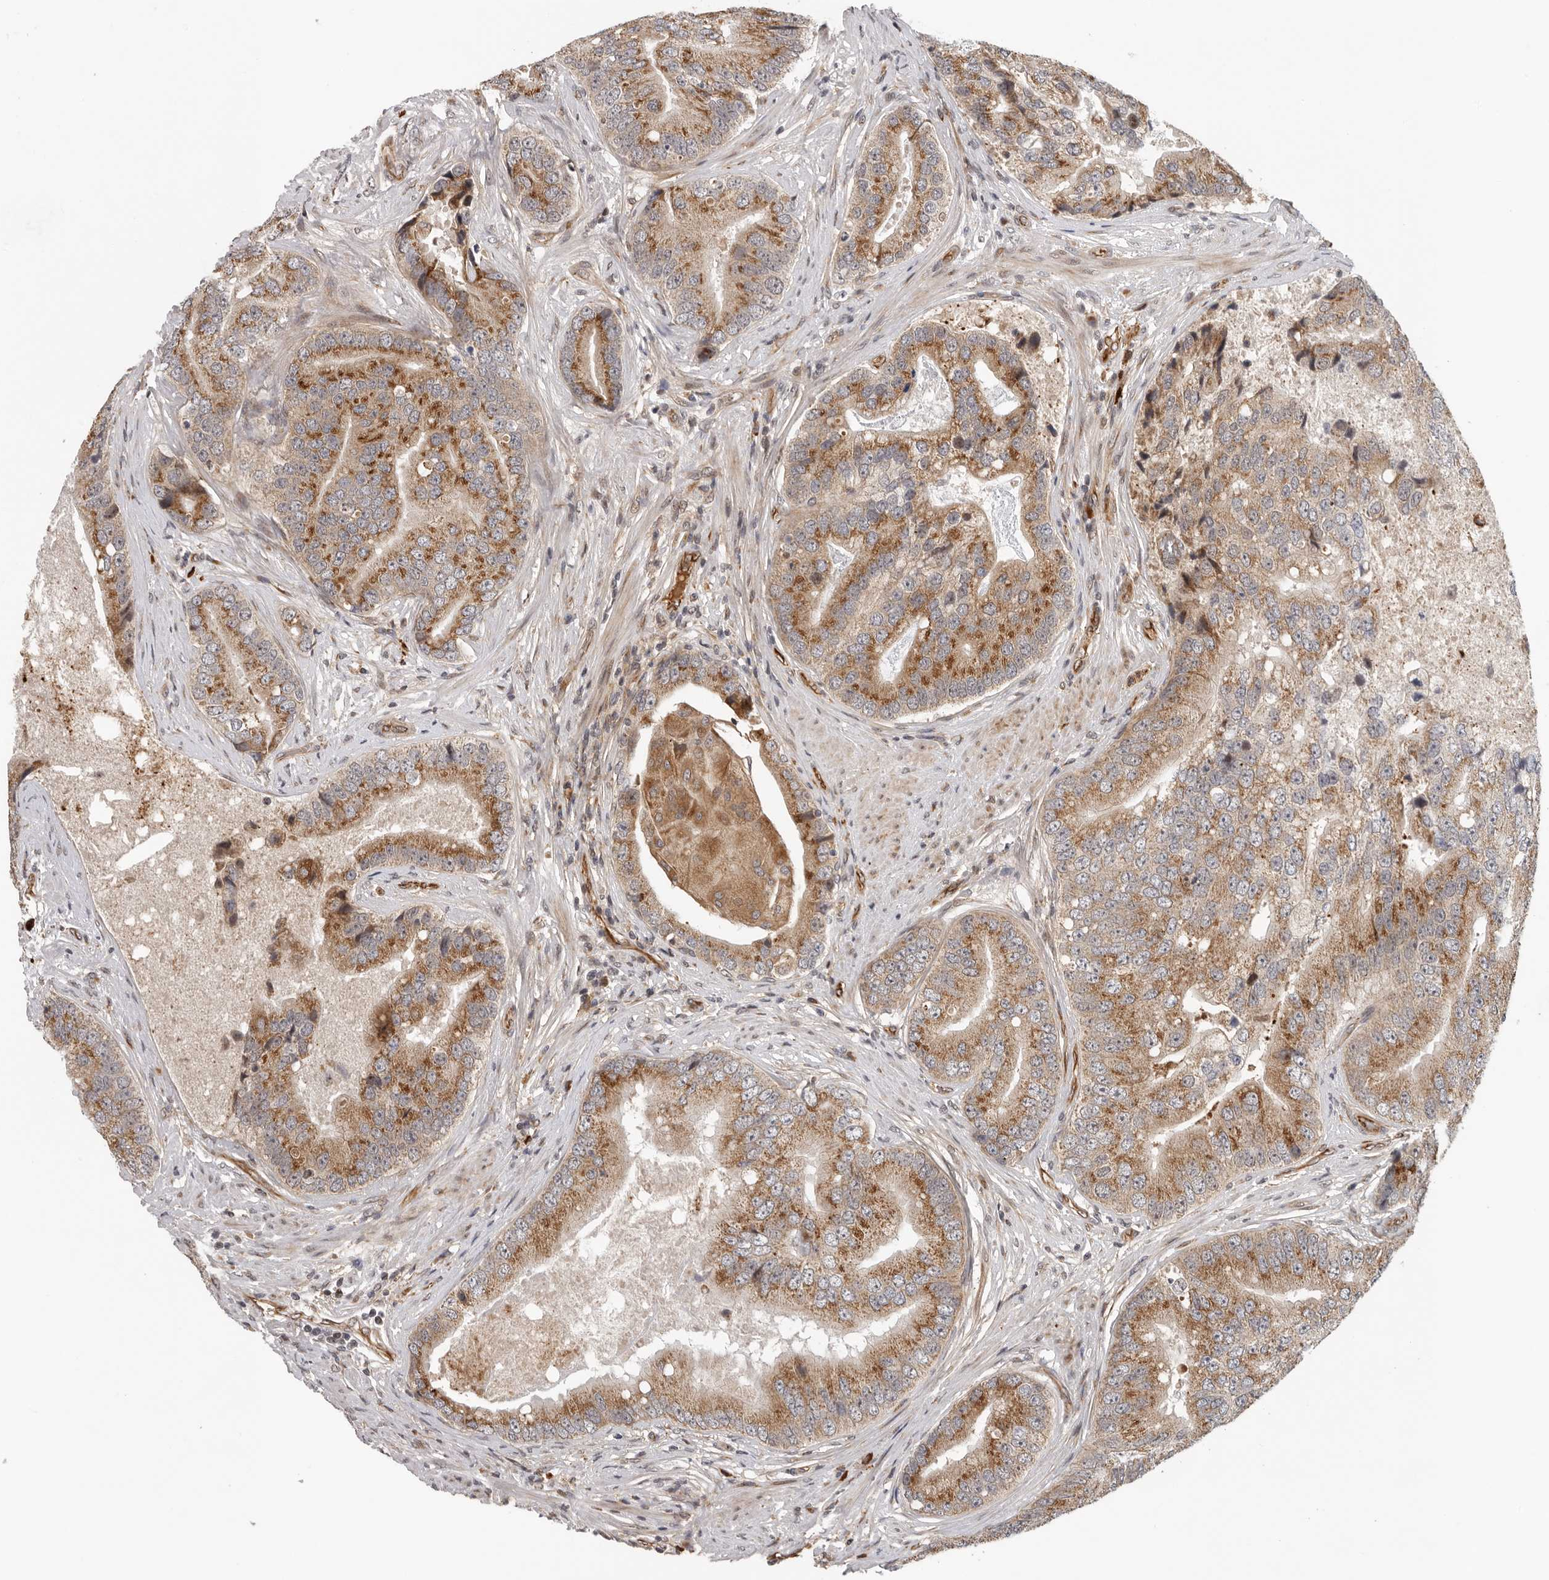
{"staining": {"intensity": "strong", "quantity": ">75%", "location": "cytoplasmic/membranous"}, "tissue": "prostate cancer", "cell_type": "Tumor cells", "image_type": "cancer", "snomed": [{"axis": "morphology", "description": "Adenocarcinoma, High grade"}, {"axis": "topography", "description": "Prostate"}], "caption": "A micrograph of prostate high-grade adenocarcinoma stained for a protein reveals strong cytoplasmic/membranous brown staining in tumor cells. The protein is stained brown, and the nuclei are stained in blue (DAB IHC with brightfield microscopy, high magnification).", "gene": "RNF157", "patient": {"sex": "male", "age": 70}}